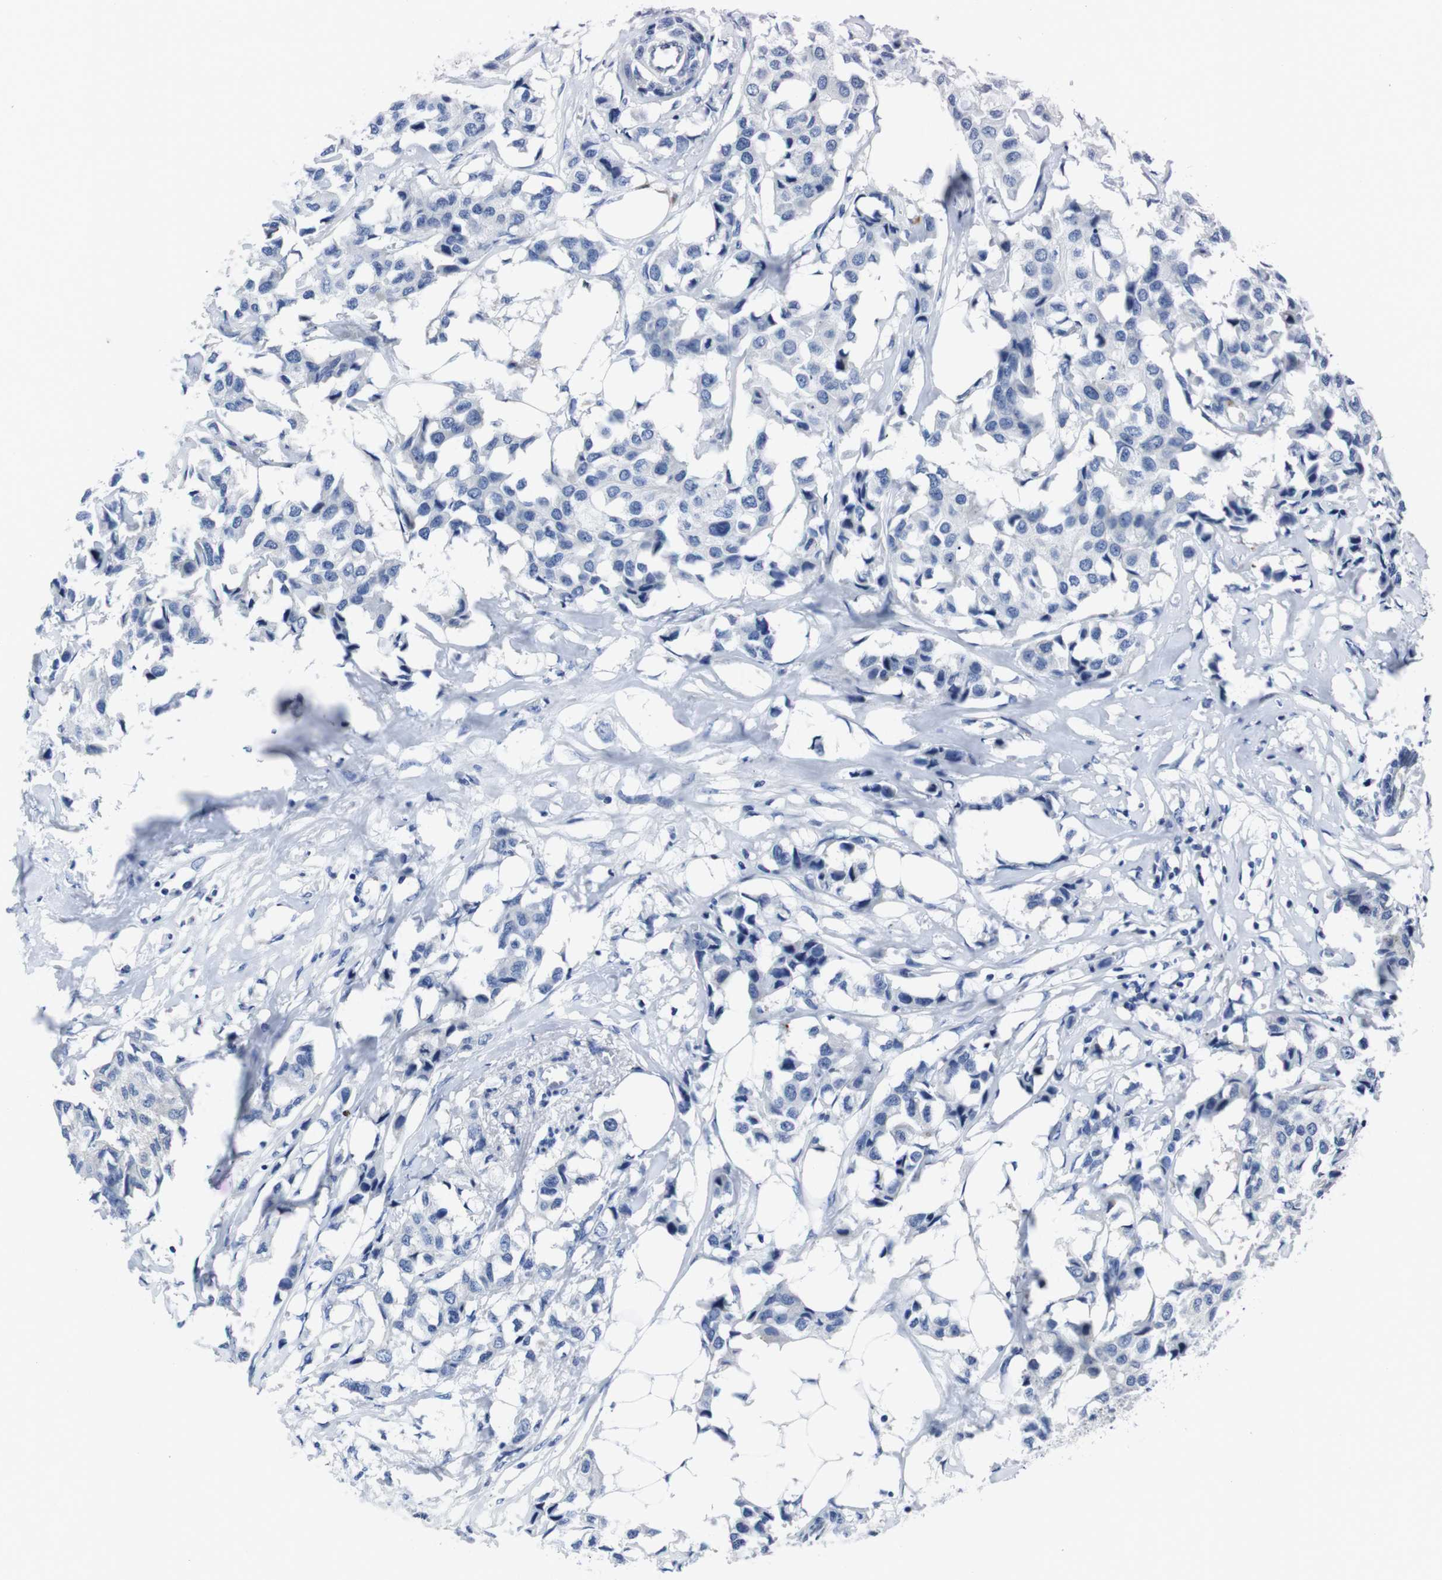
{"staining": {"intensity": "negative", "quantity": "none", "location": "none"}, "tissue": "breast cancer", "cell_type": "Tumor cells", "image_type": "cancer", "snomed": [{"axis": "morphology", "description": "Duct carcinoma"}, {"axis": "topography", "description": "Breast"}], "caption": "Immunohistochemistry of breast intraductal carcinoma reveals no positivity in tumor cells.", "gene": "EIF4A1", "patient": {"sex": "female", "age": 80}}